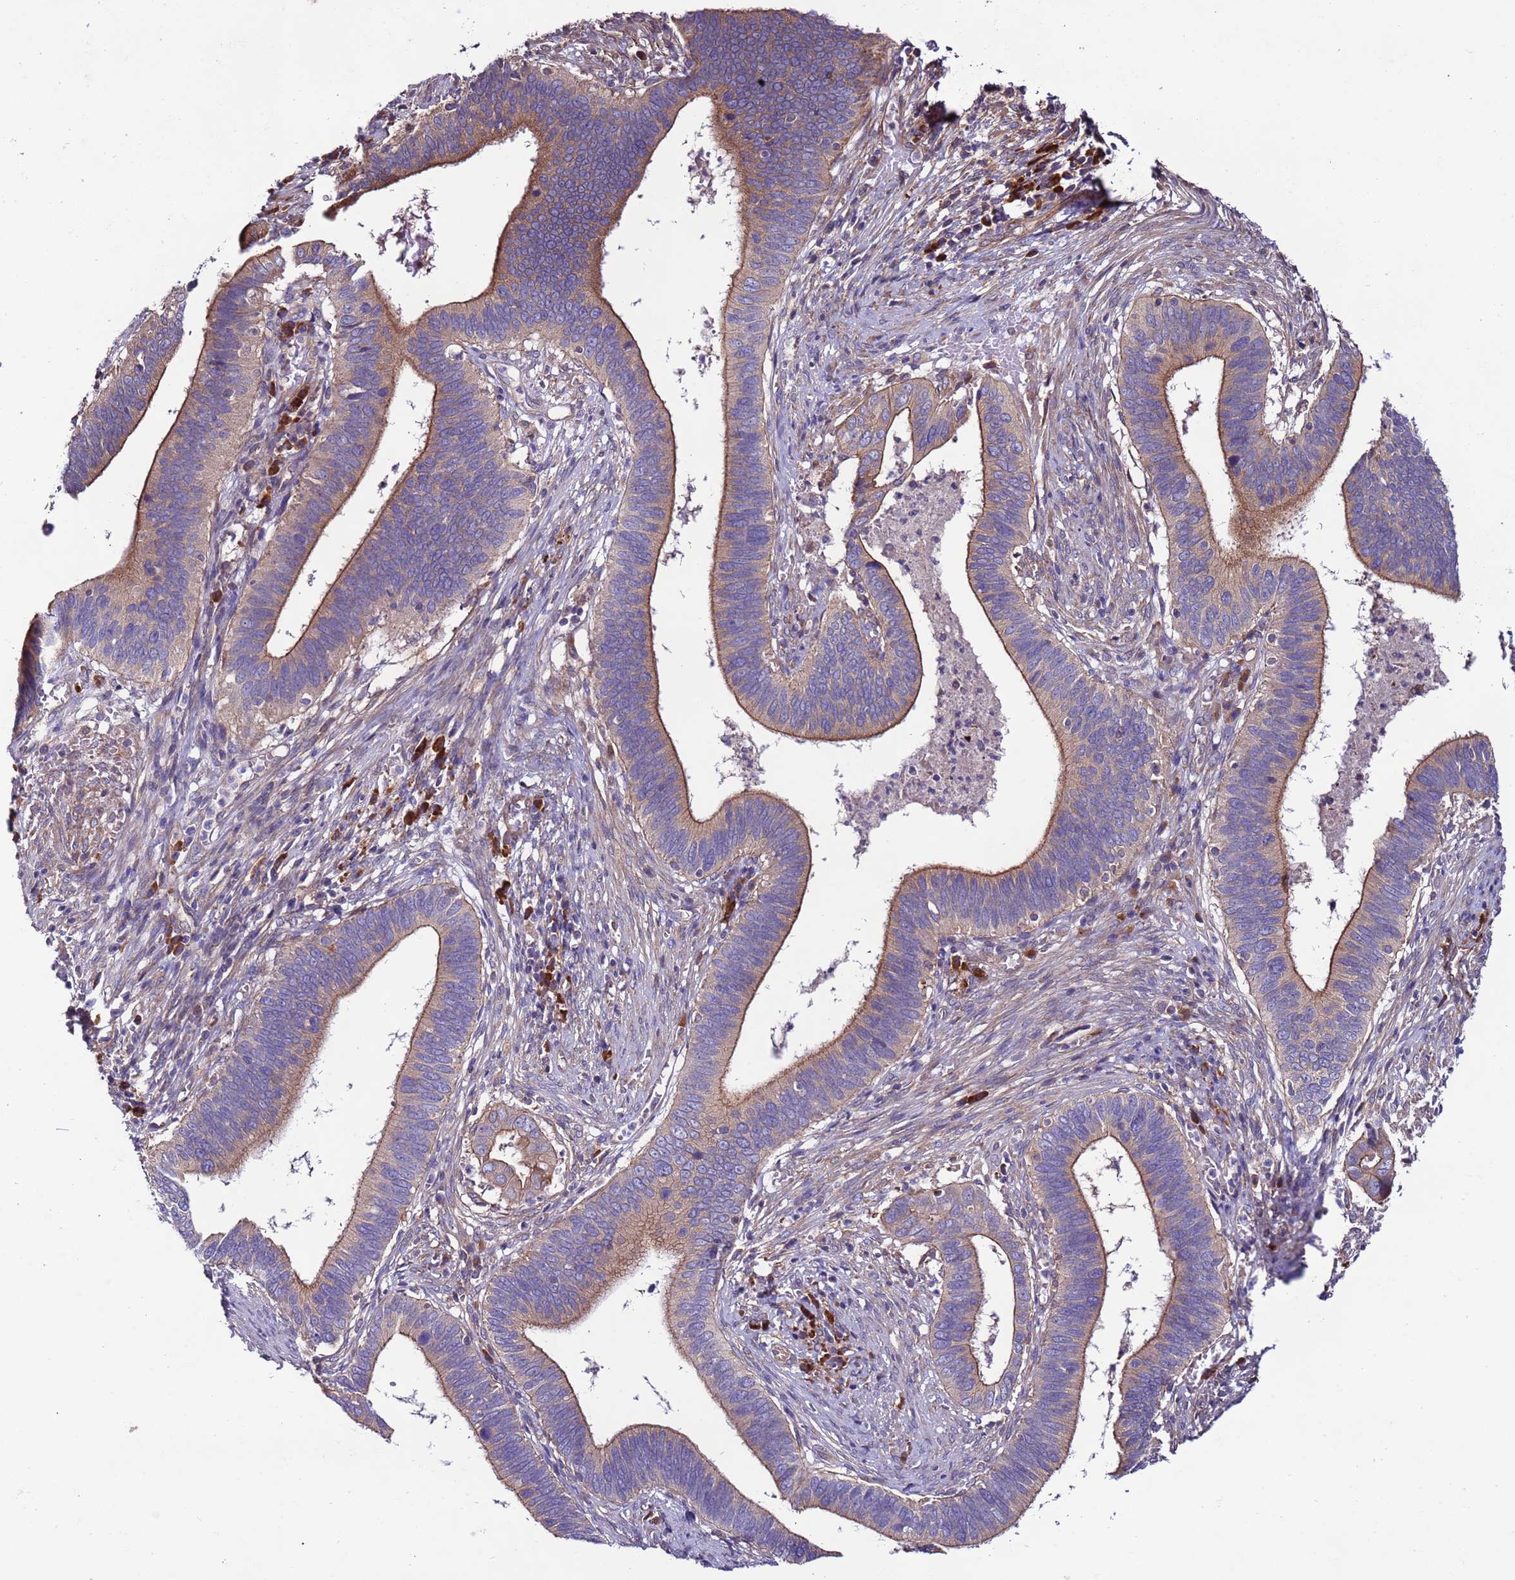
{"staining": {"intensity": "moderate", "quantity": "25%-75%", "location": "cytoplasmic/membranous"}, "tissue": "cervical cancer", "cell_type": "Tumor cells", "image_type": "cancer", "snomed": [{"axis": "morphology", "description": "Adenocarcinoma, NOS"}, {"axis": "topography", "description": "Cervix"}], "caption": "Adenocarcinoma (cervical) stained with DAB IHC demonstrates medium levels of moderate cytoplasmic/membranous expression in approximately 25%-75% of tumor cells.", "gene": "SPCS1", "patient": {"sex": "female", "age": 42}}